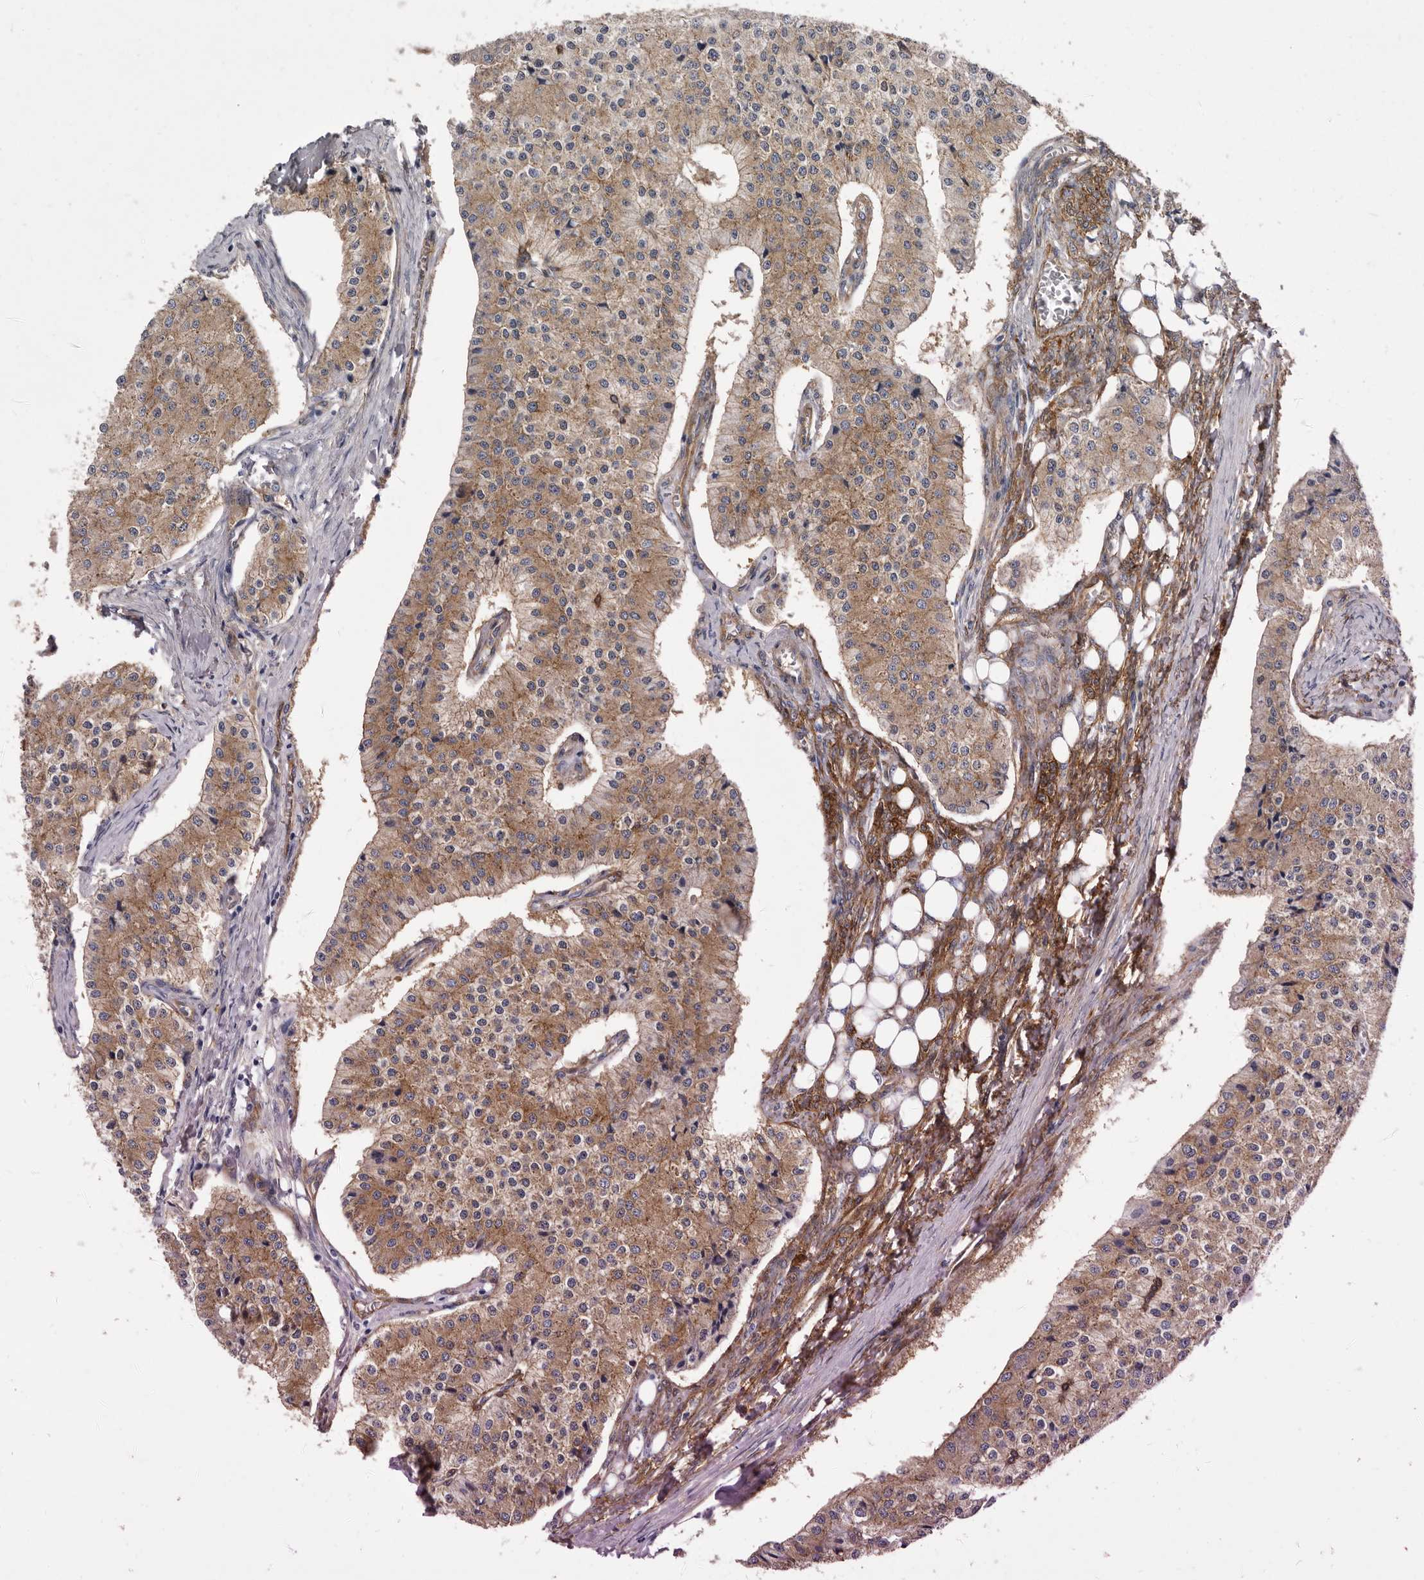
{"staining": {"intensity": "moderate", "quantity": ">75%", "location": "cytoplasmic/membranous"}, "tissue": "carcinoid", "cell_type": "Tumor cells", "image_type": "cancer", "snomed": [{"axis": "morphology", "description": "Carcinoid, malignant, NOS"}, {"axis": "topography", "description": "Colon"}], "caption": "Immunohistochemical staining of carcinoid (malignant) displays moderate cytoplasmic/membranous protein staining in approximately >75% of tumor cells. Using DAB (brown) and hematoxylin (blue) stains, captured at high magnification using brightfield microscopy.", "gene": "ENAH", "patient": {"sex": "female", "age": 52}}